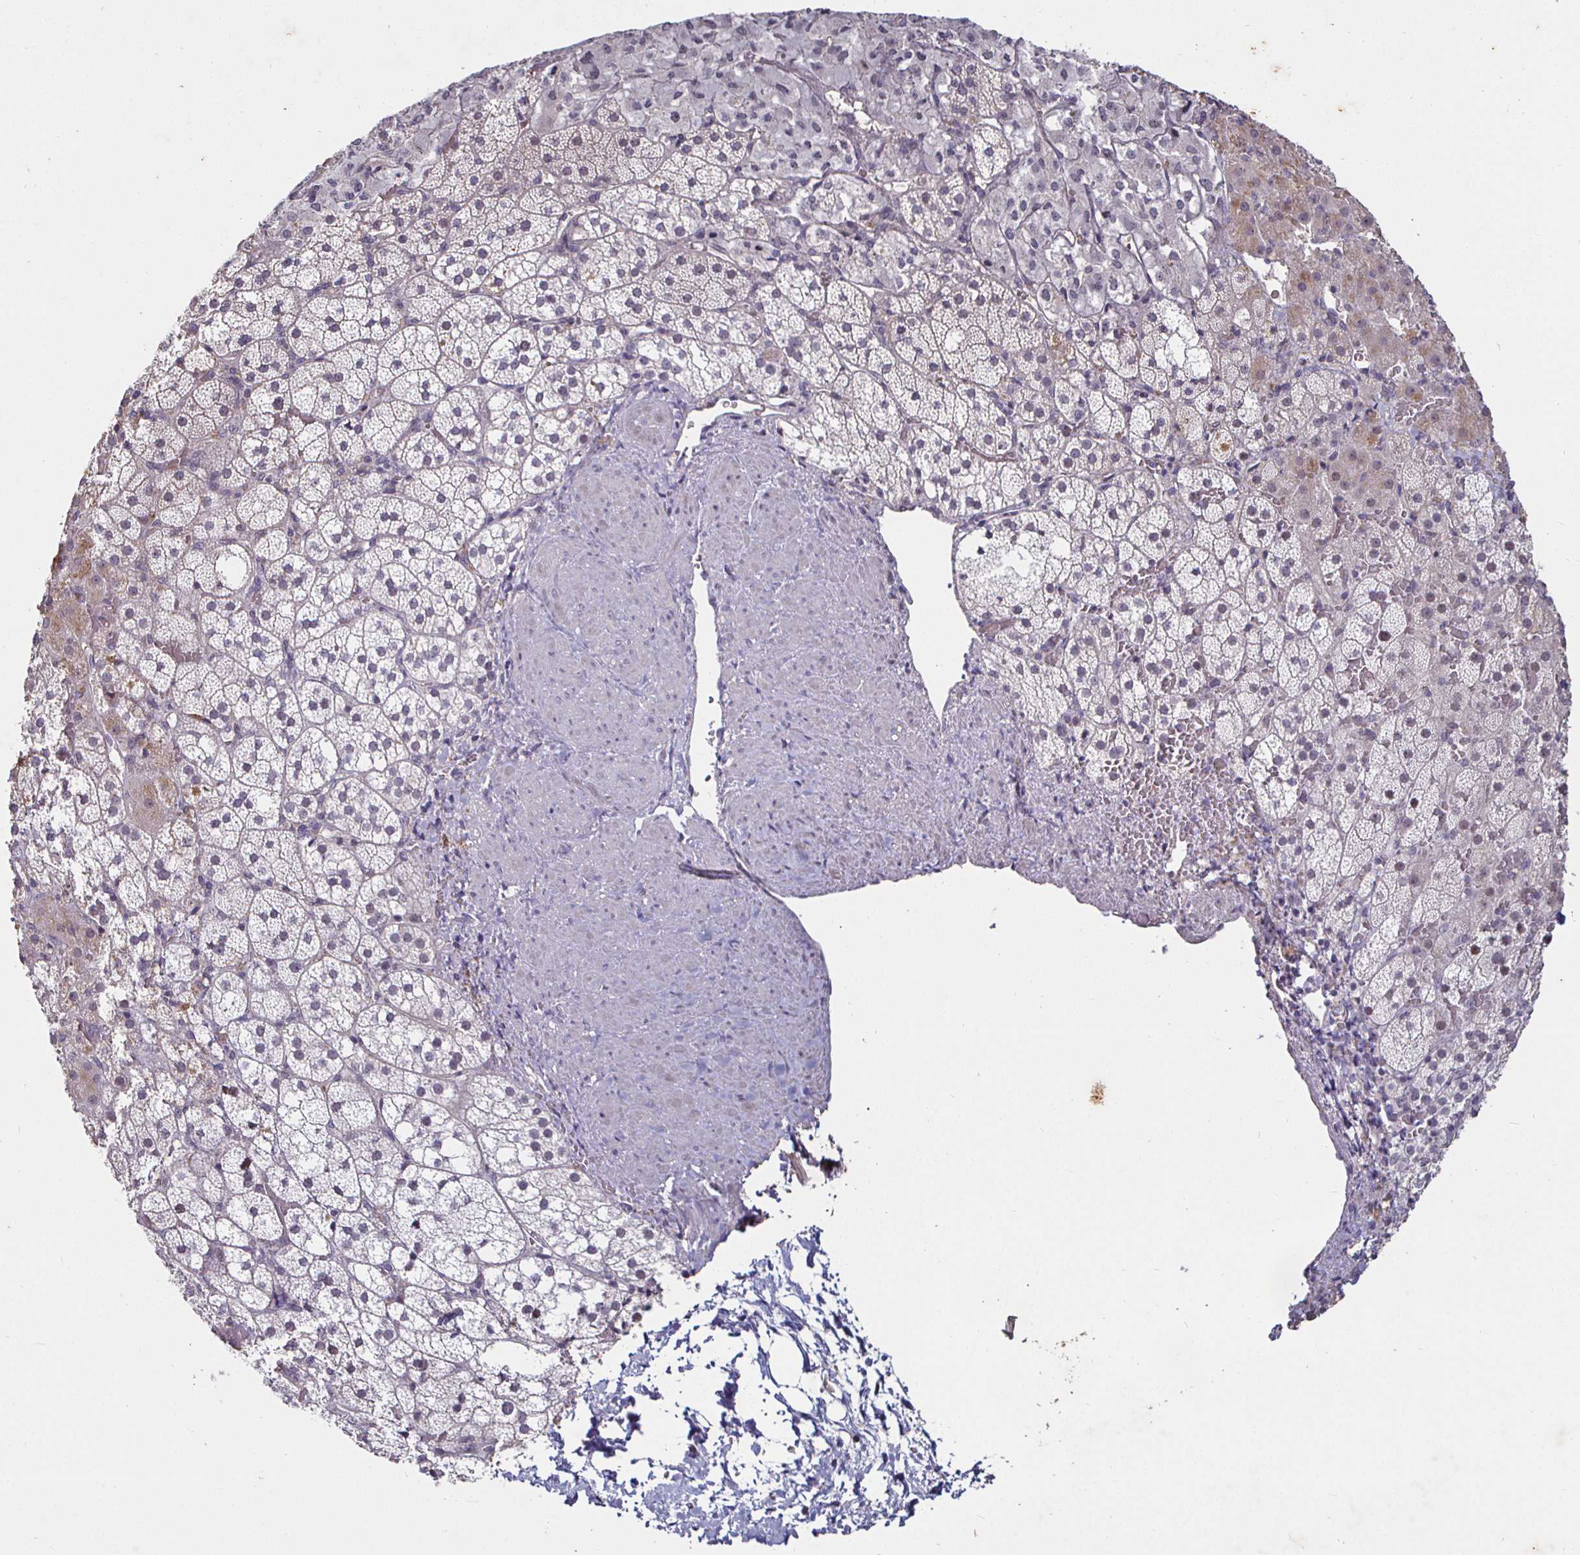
{"staining": {"intensity": "weak", "quantity": "<25%", "location": "cytoplasmic/membranous,nuclear"}, "tissue": "adrenal gland", "cell_type": "Glandular cells", "image_type": "normal", "snomed": [{"axis": "morphology", "description": "Normal tissue, NOS"}, {"axis": "topography", "description": "Adrenal gland"}], "caption": "High magnification brightfield microscopy of normal adrenal gland stained with DAB (brown) and counterstained with hematoxylin (blue): glandular cells show no significant staining.", "gene": "MLH1", "patient": {"sex": "male", "age": 53}}